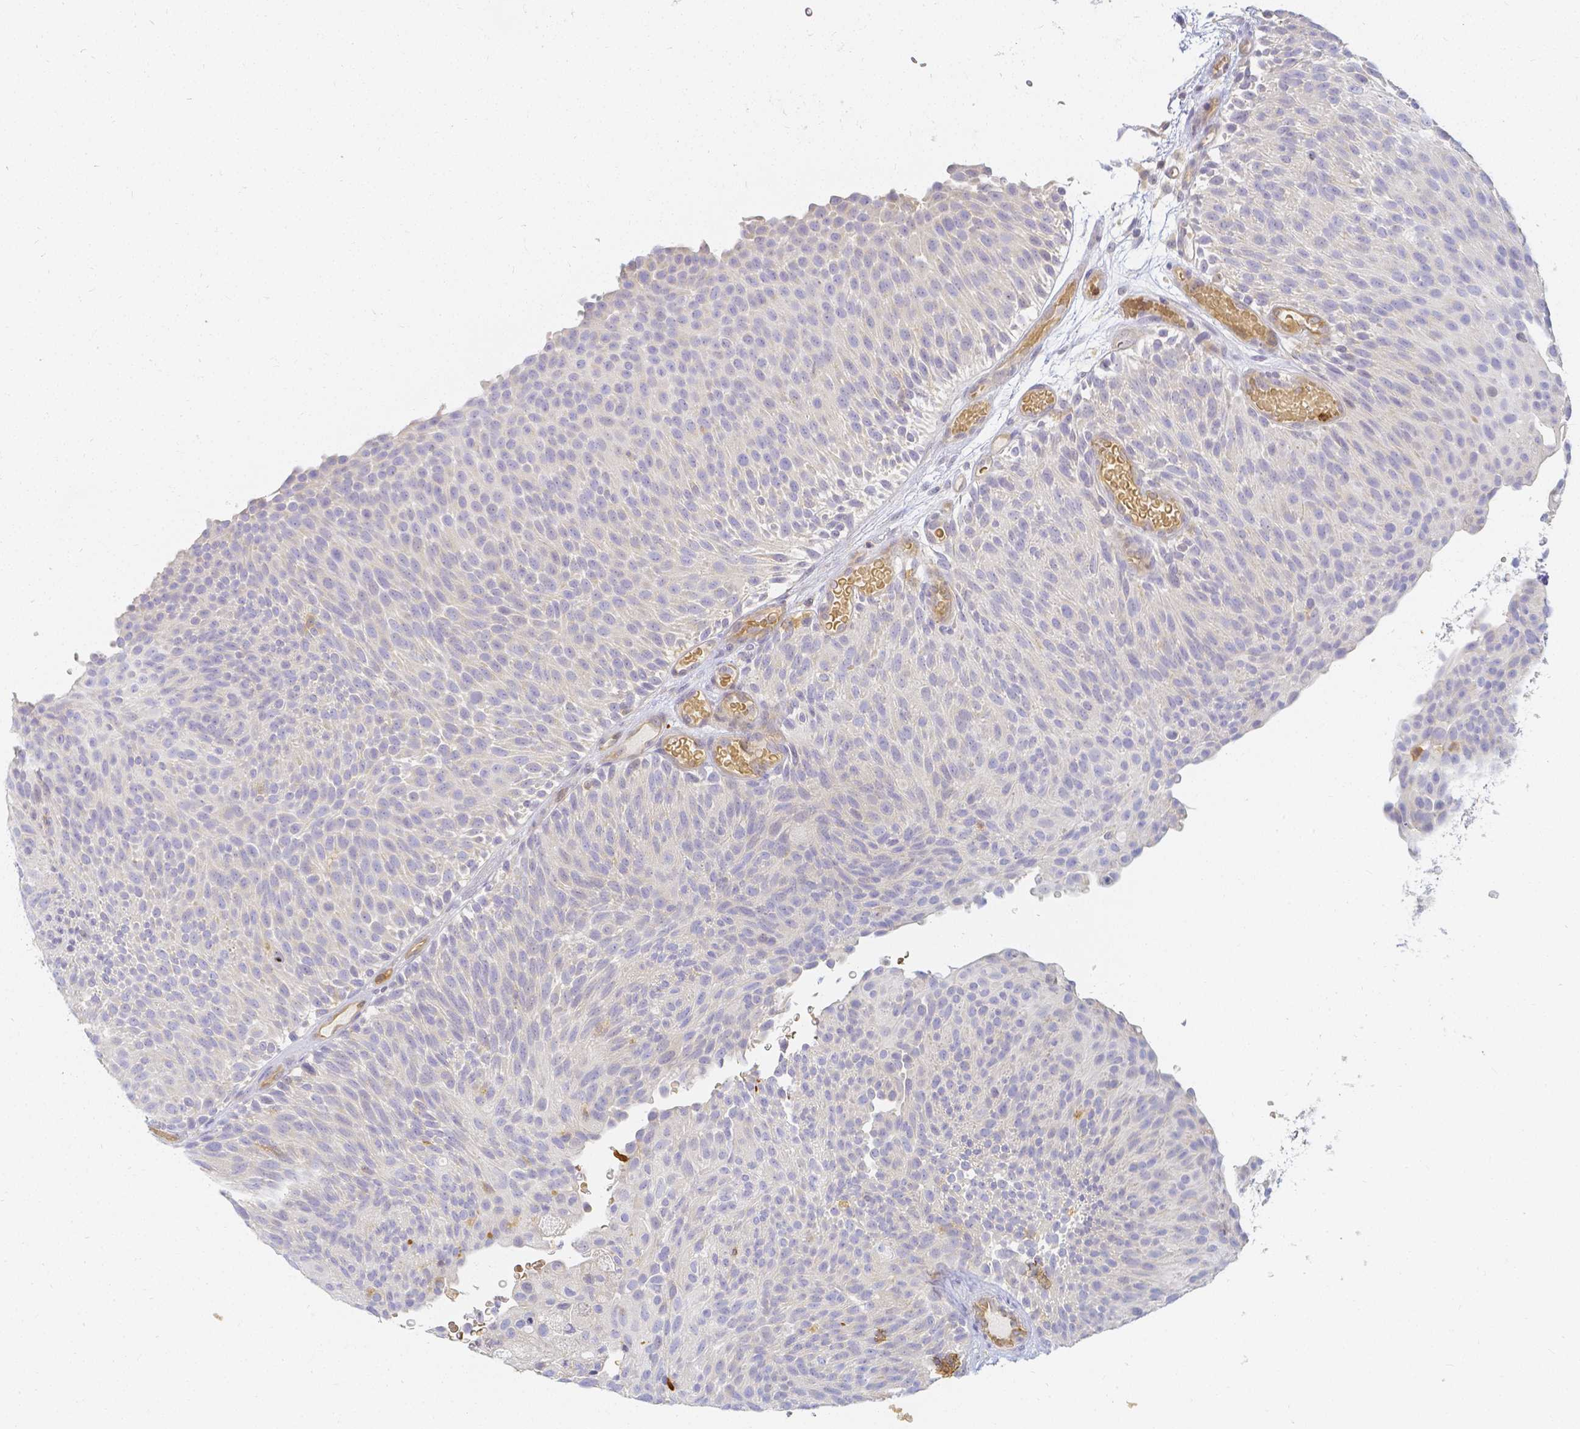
{"staining": {"intensity": "negative", "quantity": "none", "location": "none"}, "tissue": "urothelial cancer", "cell_type": "Tumor cells", "image_type": "cancer", "snomed": [{"axis": "morphology", "description": "Urothelial carcinoma, Low grade"}, {"axis": "topography", "description": "Urinary bladder"}], "caption": "Human low-grade urothelial carcinoma stained for a protein using immunohistochemistry (IHC) reveals no expression in tumor cells.", "gene": "KCNH1", "patient": {"sex": "male", "age": 78}}